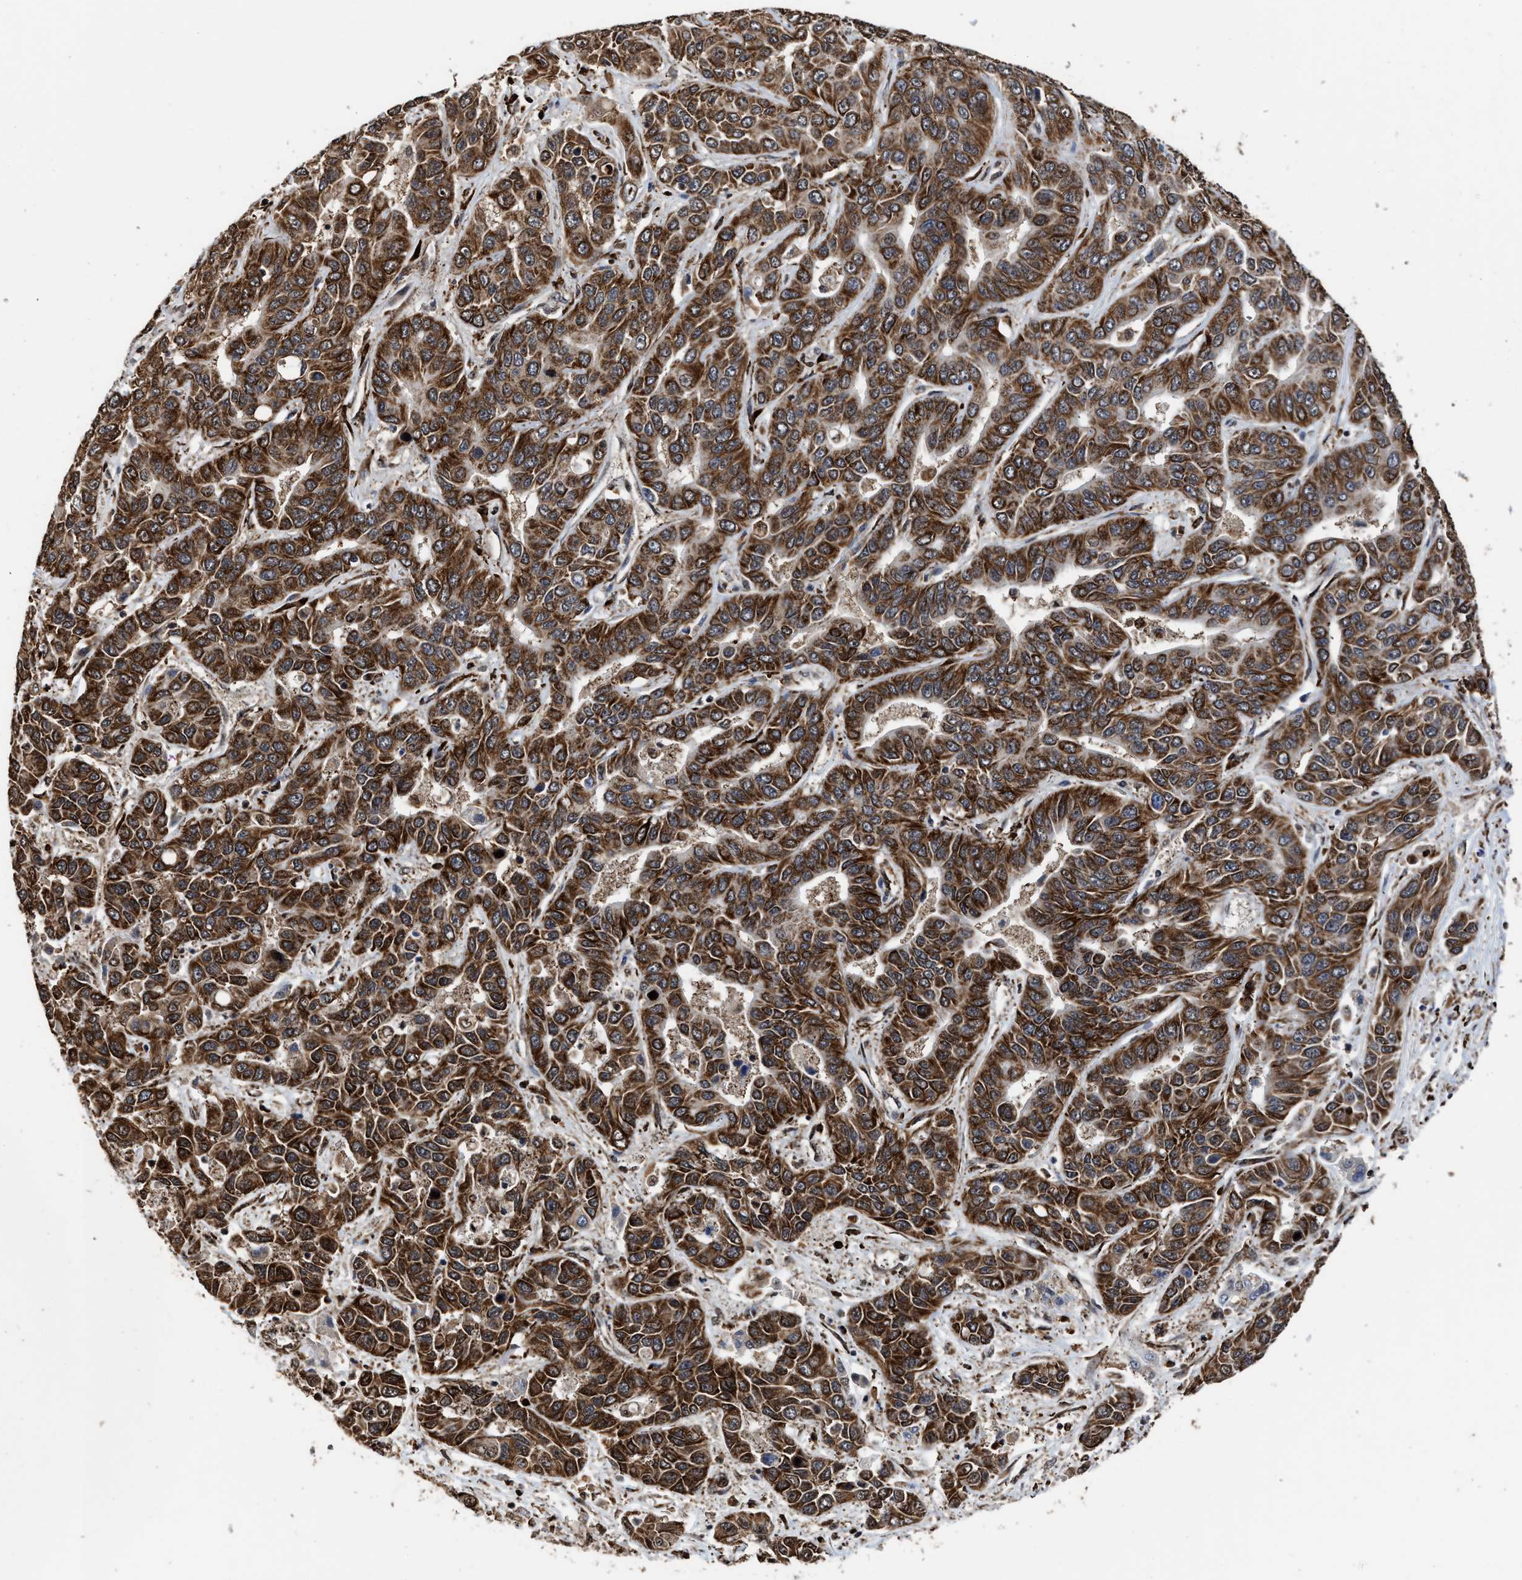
{"staining": {"intensity": "strong", "quantity": ">75%", "location": "cytoplasmic/membranous"}, "tissue": "liver cancer", "cell_type": "Tumor cells", "image_type": "cancer", "snomed": [{"axis": "morphology", "description": "Cholangiocarcinoma"}, {"axis": "topography", "description": "Liver"}], "caption": "Human cholangiocarcinoma (liver) stained for a protein (brown) displays strong cytoplasmic/membranous positive staining in approximately >75% of tumor cells.", "gene": "SEPTIN2", "patient": {"sex": "female", "age": 52}}